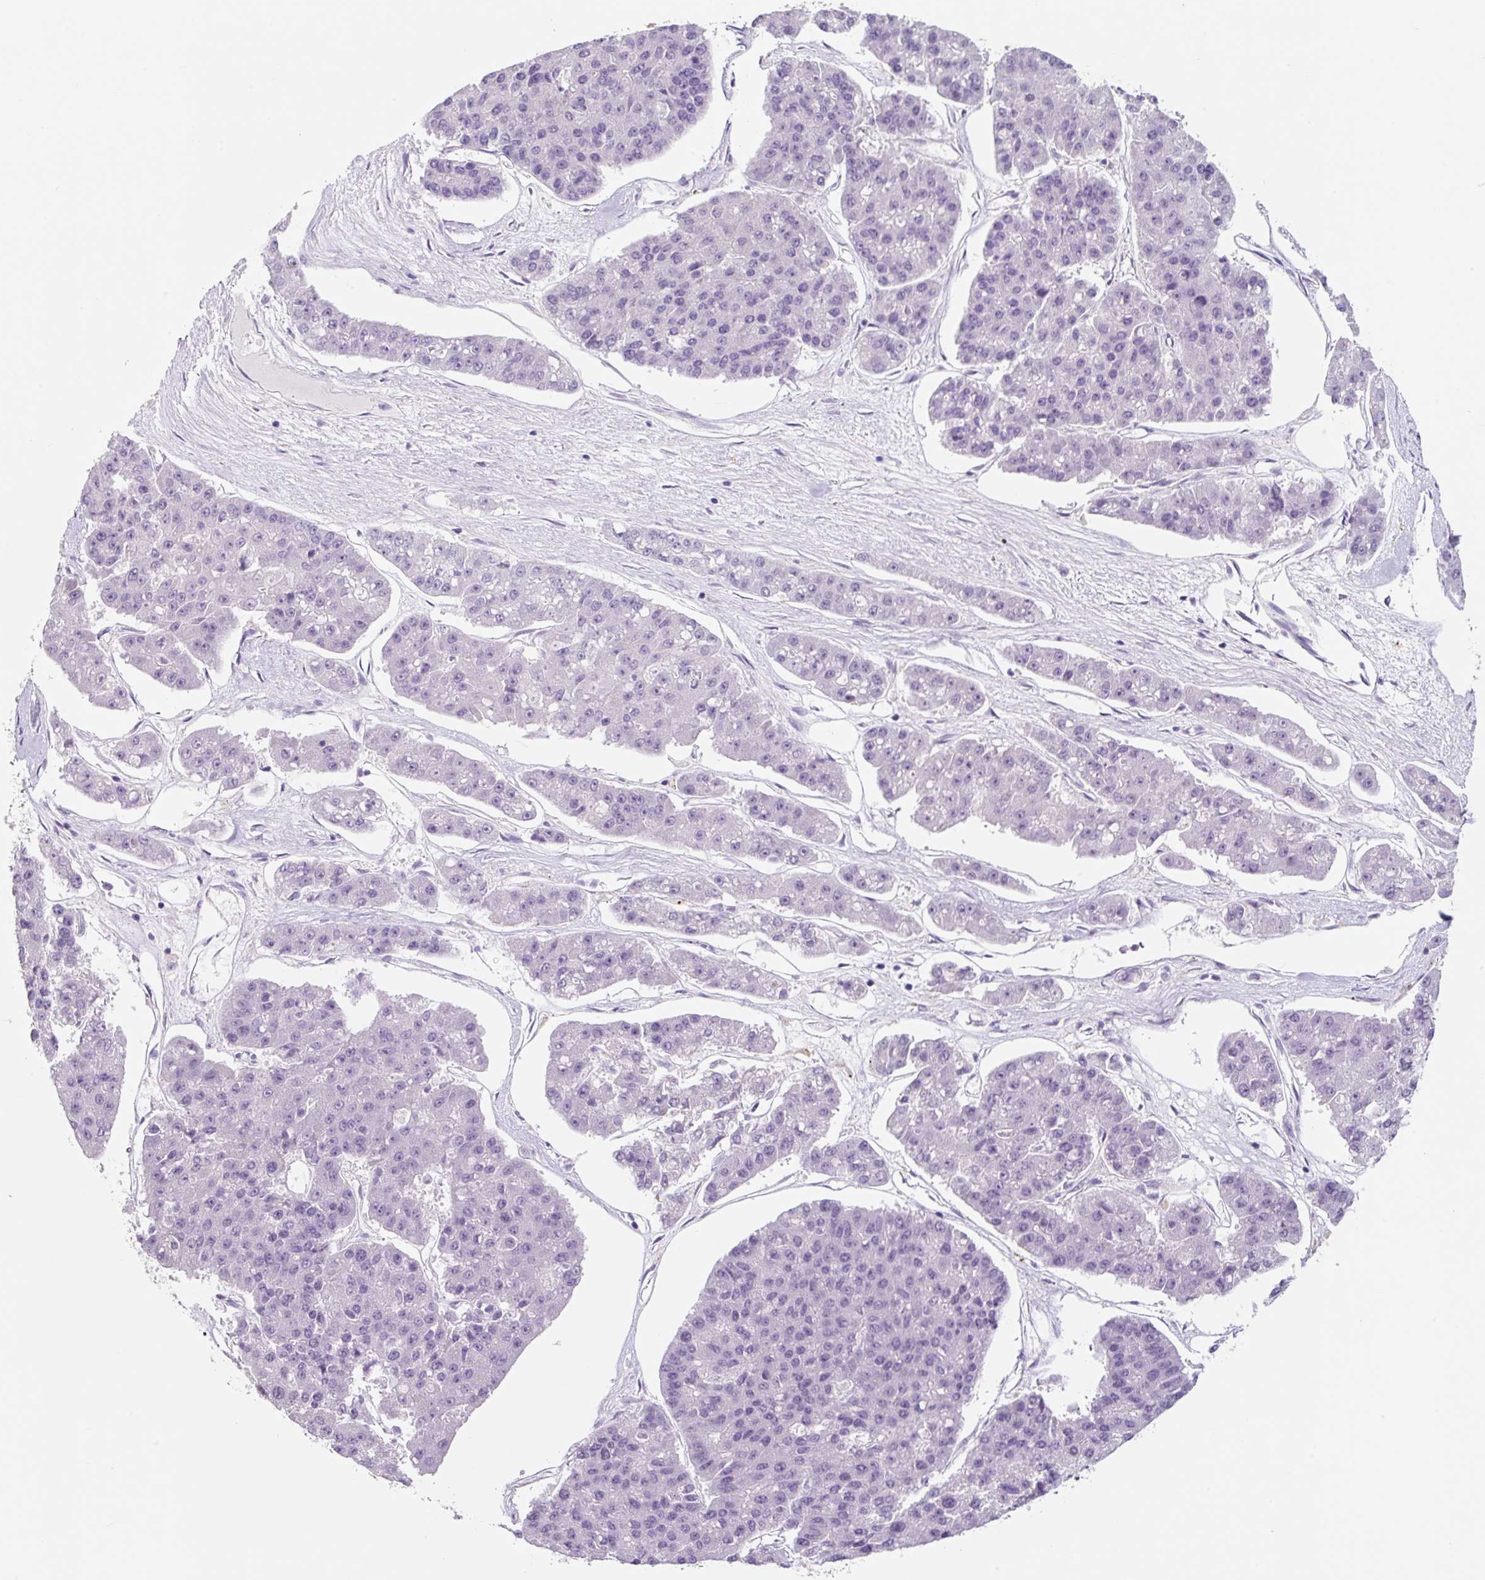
{"staining": {"intensity": "negative", "quantity": "none", "location": "none"}, "tissue": "pancreatic cancer", "cell_type": "Tumor cells", "image_type": "cancer", "snomed": [{"axis": "morphology", "description": "Adenocarcinoma, NOS"}, {"axis": "topography", "description": "Pancreas"}], "caption": "Tumor cells show no significant positivity in pancreatic cancer.", "gene": "SYP", "patient": {"sex": "male", "age": 50}}